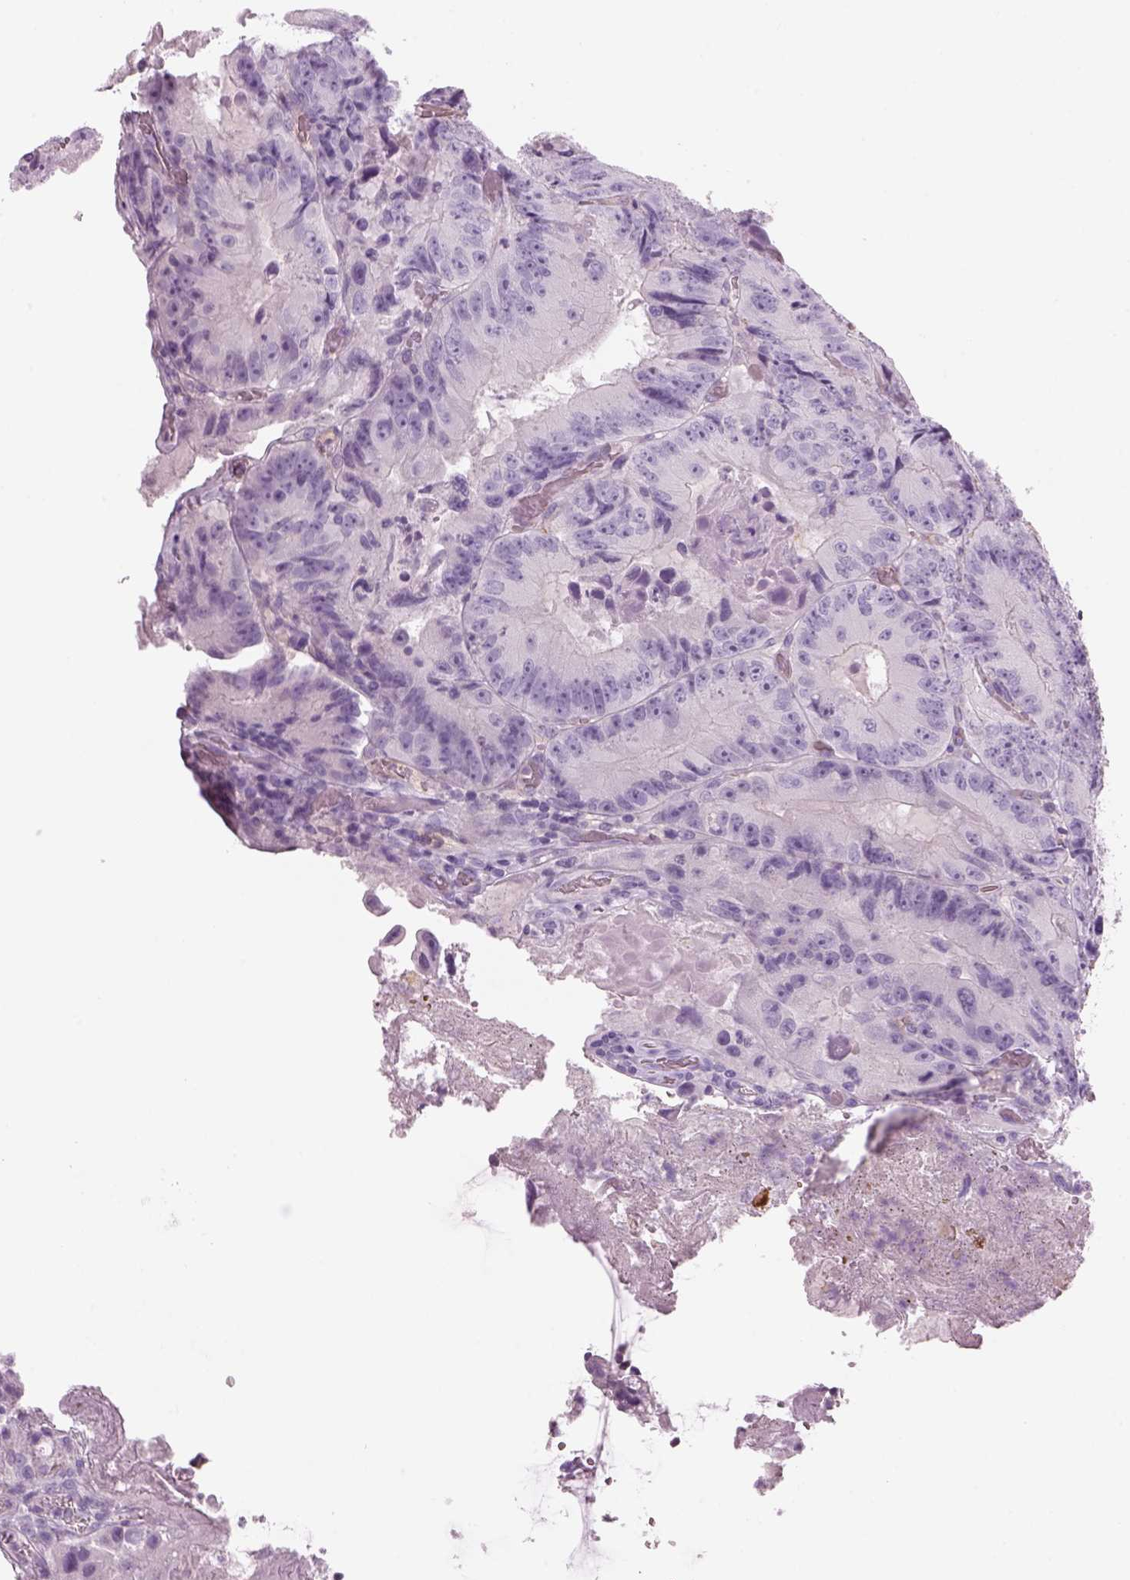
{"staining": {"intensity": "negative", "quantity": "none", "location": "none"}, "tissue": "colorectal cancer", "cell_type": "Tumor cells", "image_type": "cancer", "snomed": [{"axis": "morphology", "description": "Adenocarcinoma, NOS"}, {"axis": "topography", "description": "Colon"}], "caption": "High power microscopy photomicrograph of an IHC image of colorectal adenocarcinoma, revealing no significant staining in tumor cells.", "gene": "SLC1A7", "patient": {"sex": "female", "age": 86}}